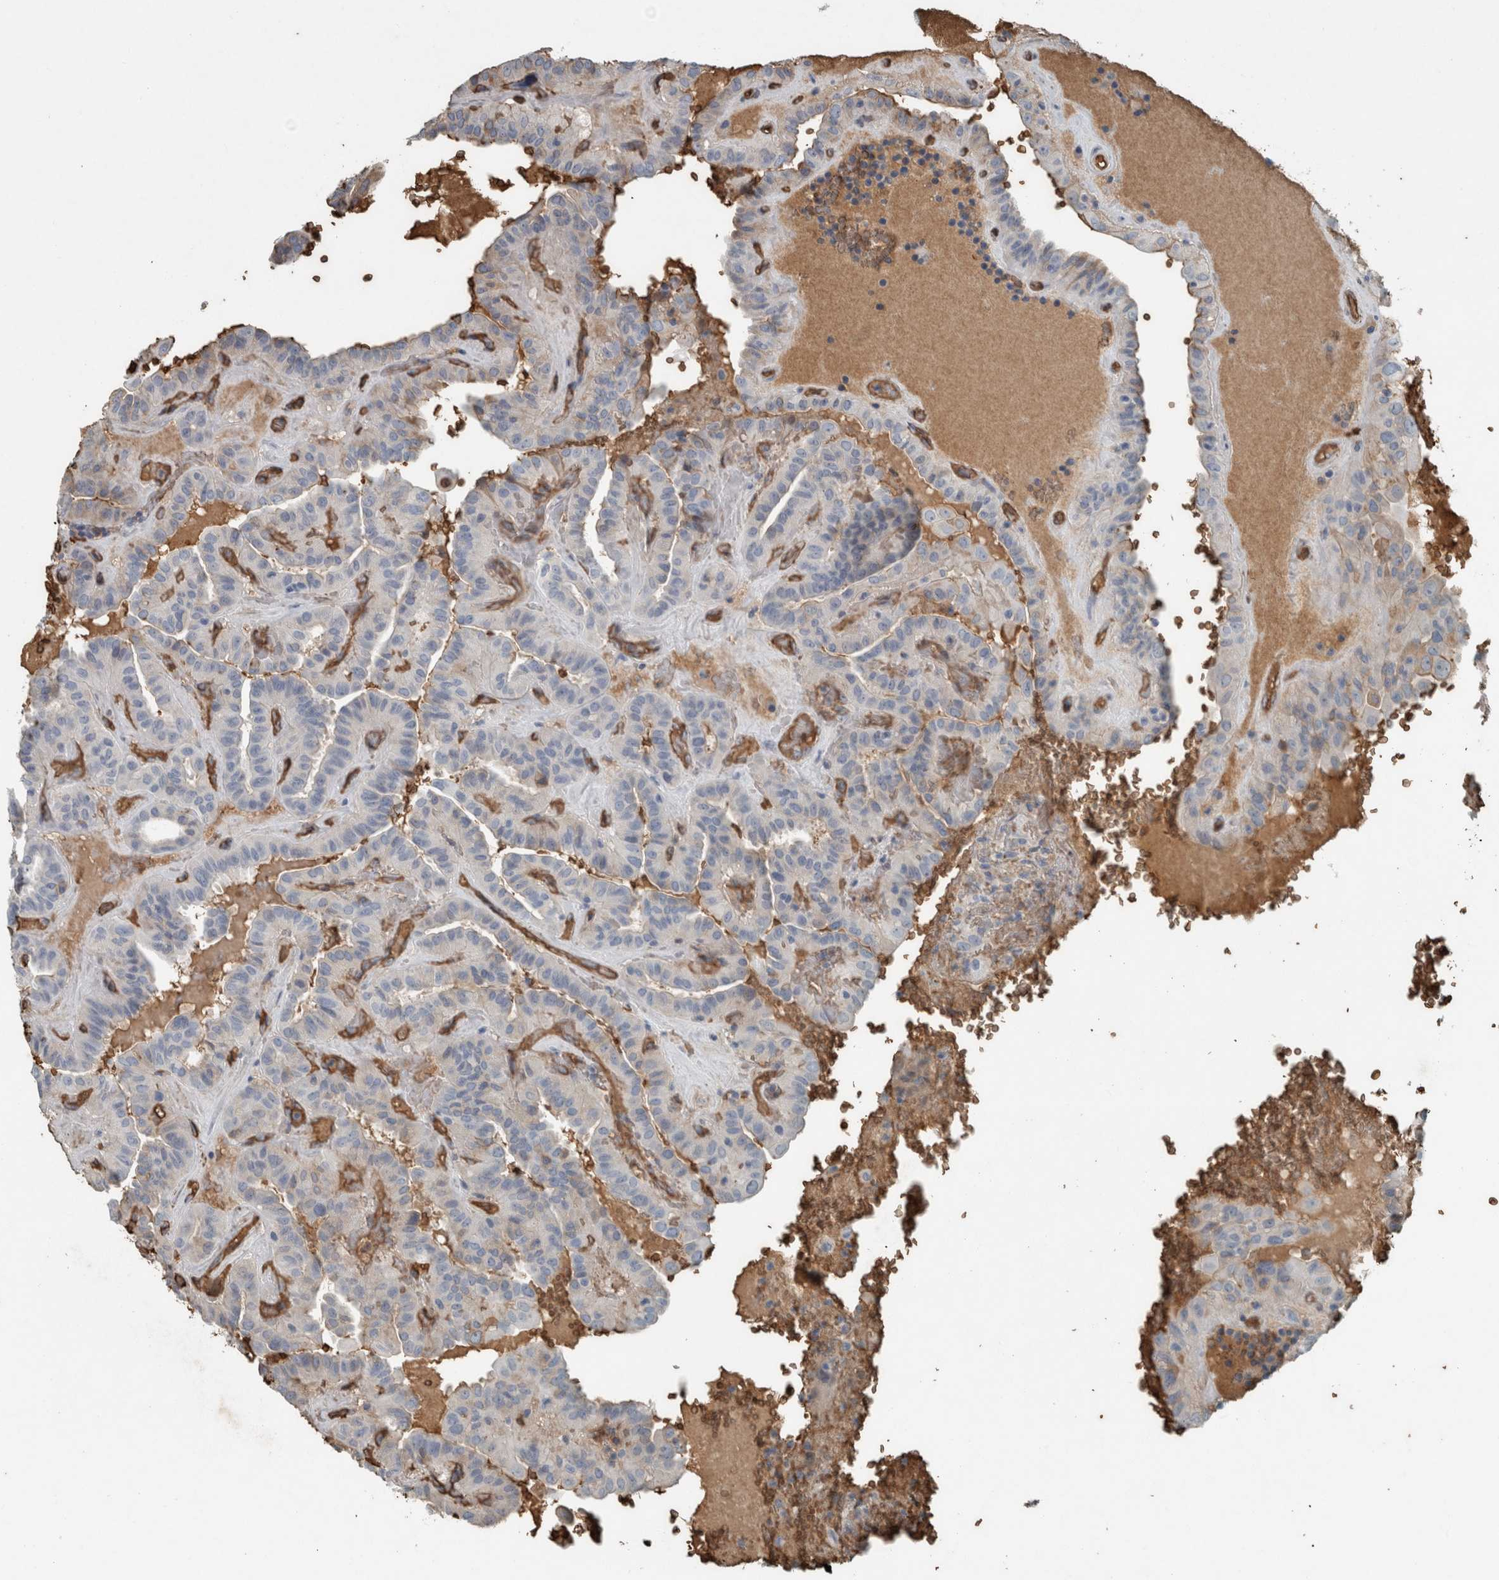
{"staining": {"intensity": "negative", "quantity": "none", "location": "none"}, "tissue": "thyroid cancer", "cell_type": "Tumor cells", "image_type": "cancer", "snomed": [{"axis": "morphology", "description": "Papillary adenocarcinoma, NOS"}, {"axis": "topography", "description": "Thyroid gland"}], "caption": "Tumor cells show no significant expression in thyroid cancer.", "gene": "LBP", "patient": {"sex": "male", "age": 77}}